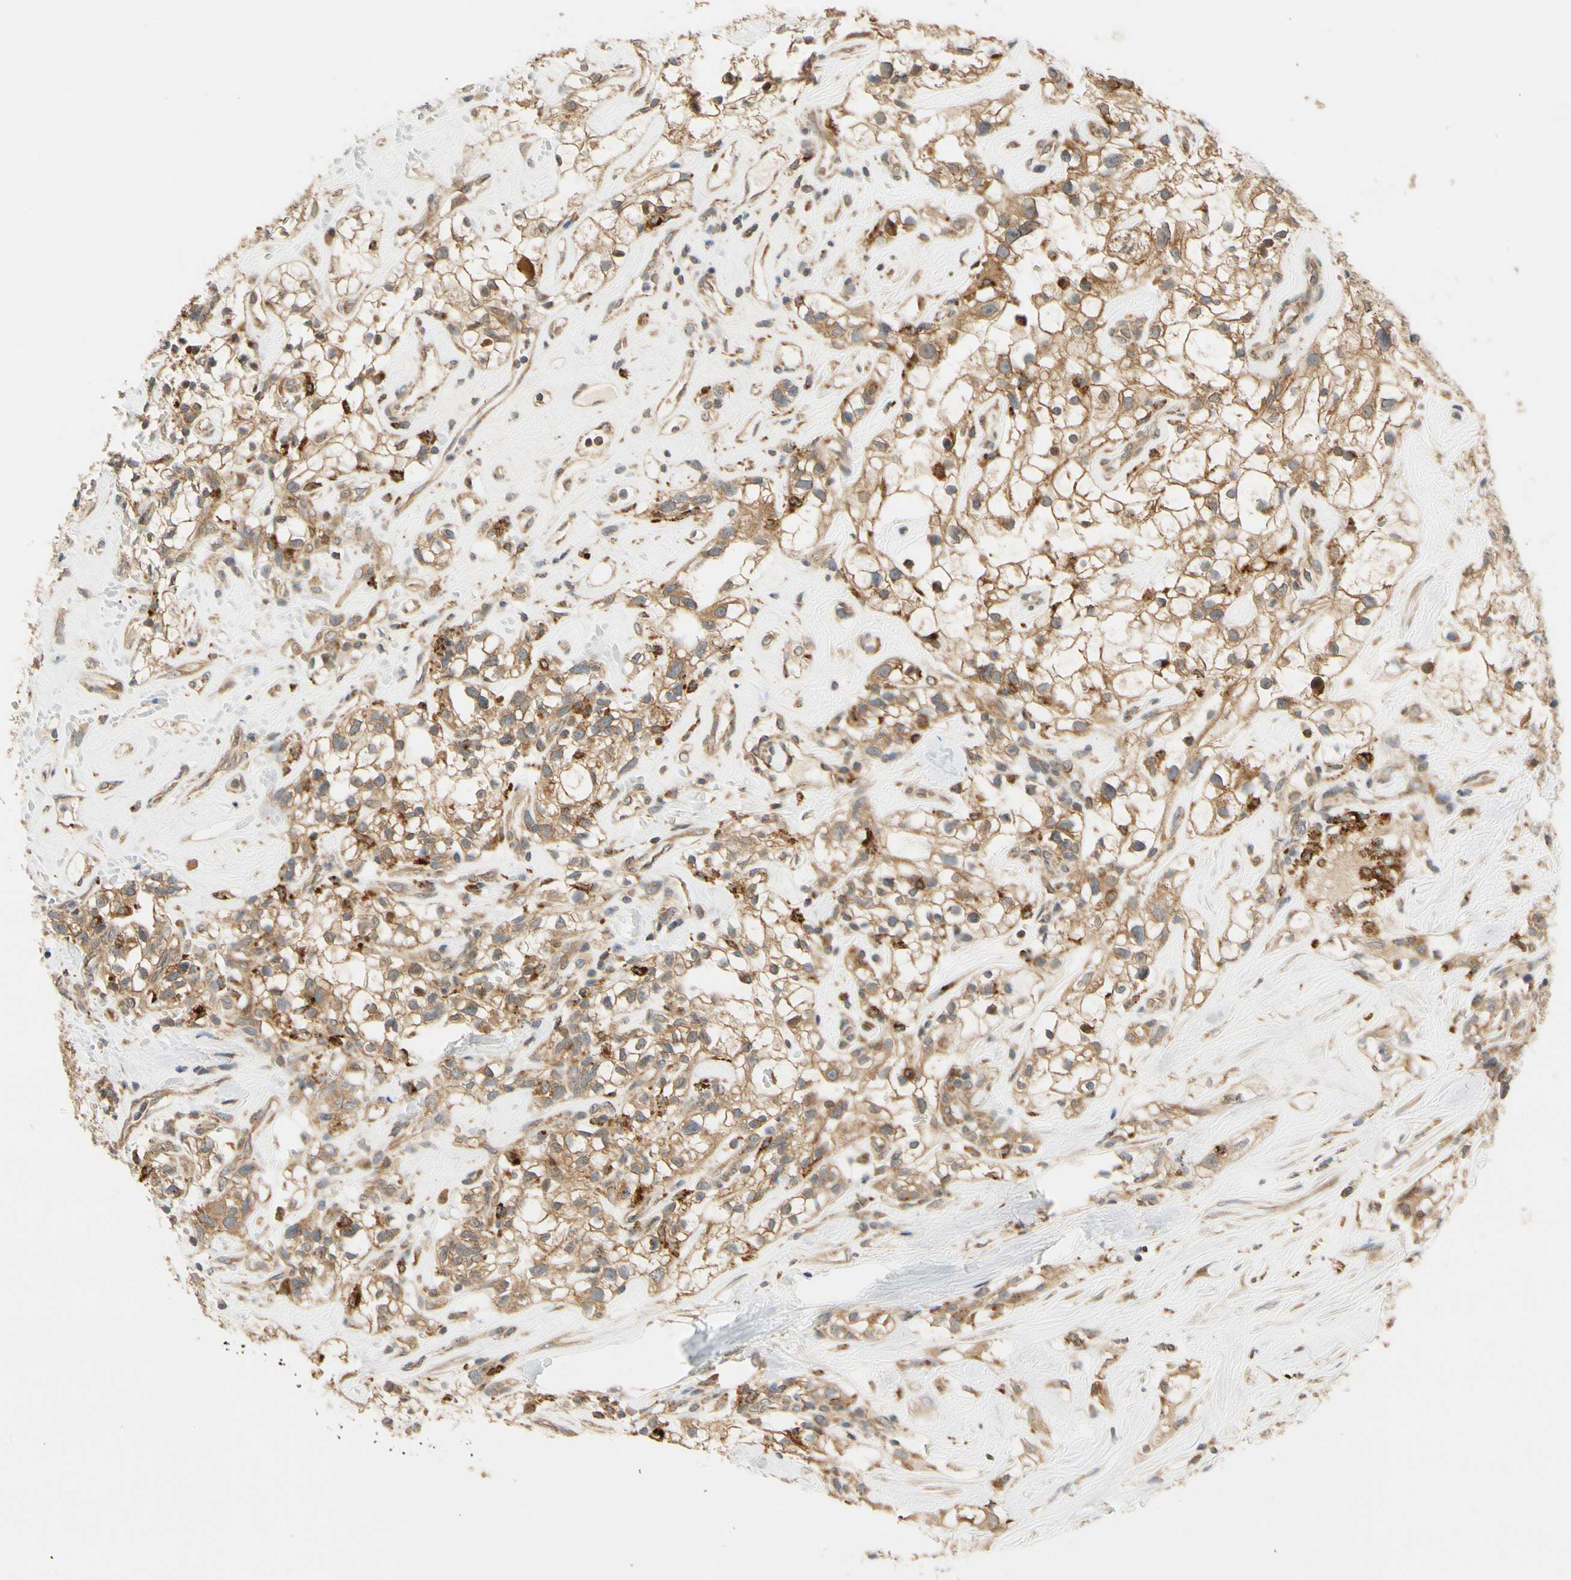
{"staining": {"intensity": "moderate", "quantity": ">75%", "location": "cytoplasmic/membranous"}, "tissue": "renal cancer", "cell_type": "Tumor cells", "image_type": "cancer", "snomed": [{"axis": "morphology", "description": "Adenocarcinoma, NOS"}, {"axis": "topography", "description": "Kidney"}], "caption": "Human renal cancer stained with a brown dye exhibits moderate cytoplasmic/membranous positive staining in approximately >75% of tumor cells.", "gene": "ANKHD1", "patient": {"sex": "female", "age": 60}}